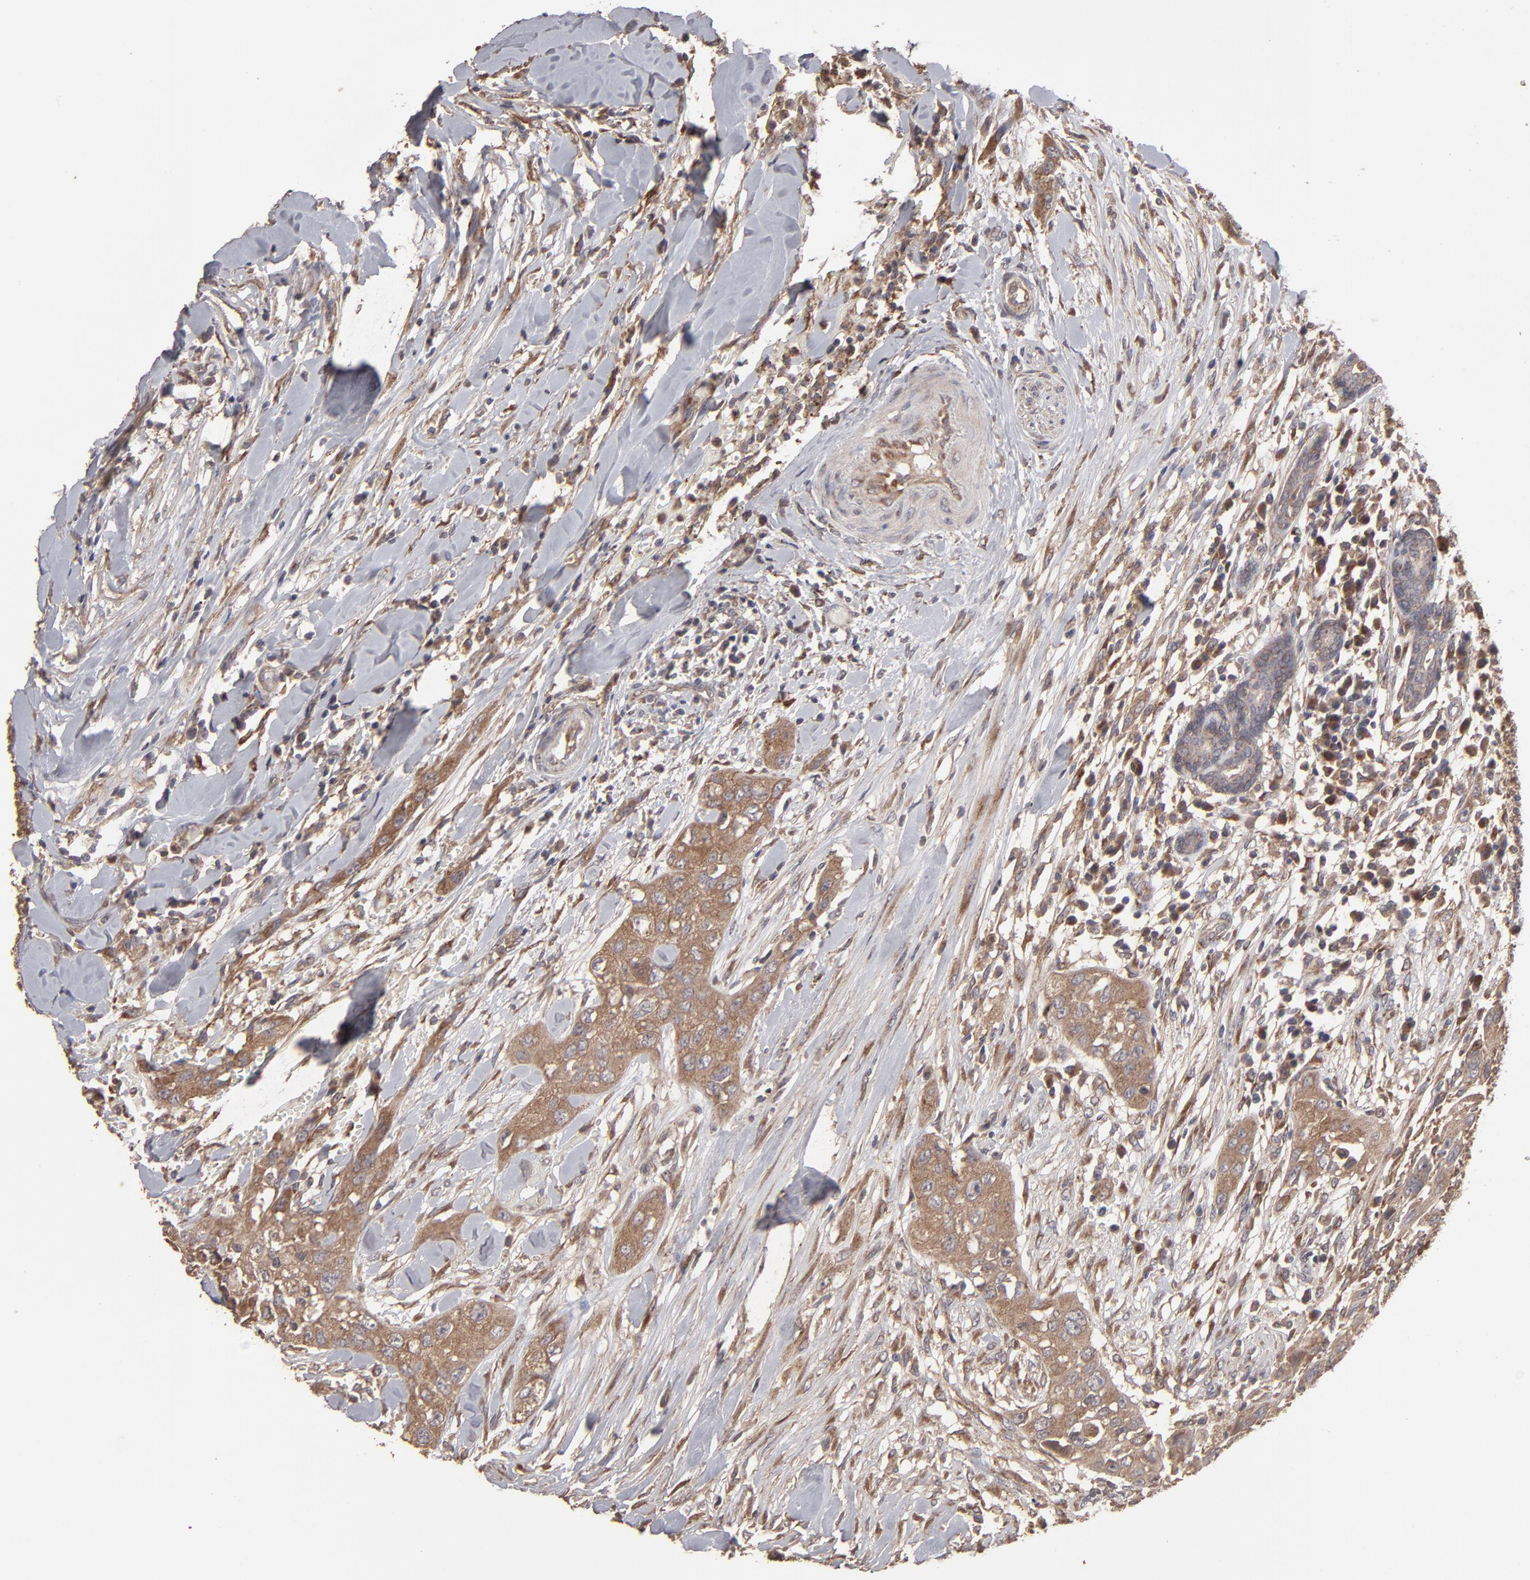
{"staining": {"intensity": "moderate", "quantity": ">75%", "location": "cytoplasmic/membranous"}, "tissue": "head and neck cancer", "cell_type": "Tumor cells", "image_type": "cancer", "snomed": [{"axis": "morphology", "description": "Neoplasm, malignant, NOS"}, {"axis": "topography", "description": "Salivary gland"}, {"axis": "topography", "description": "Head-Neck"}], "caption": "A high-resolution micrograph shows immunohistochemistry (IHC) staining of head and neck cancer (neoplasm (malignant)), which displays moderate cytoplasmic/membranous positivity in approximately >75% of tumor cells.", "gene": "MMP2", "patient": {"sex": "male", "age": 43}}